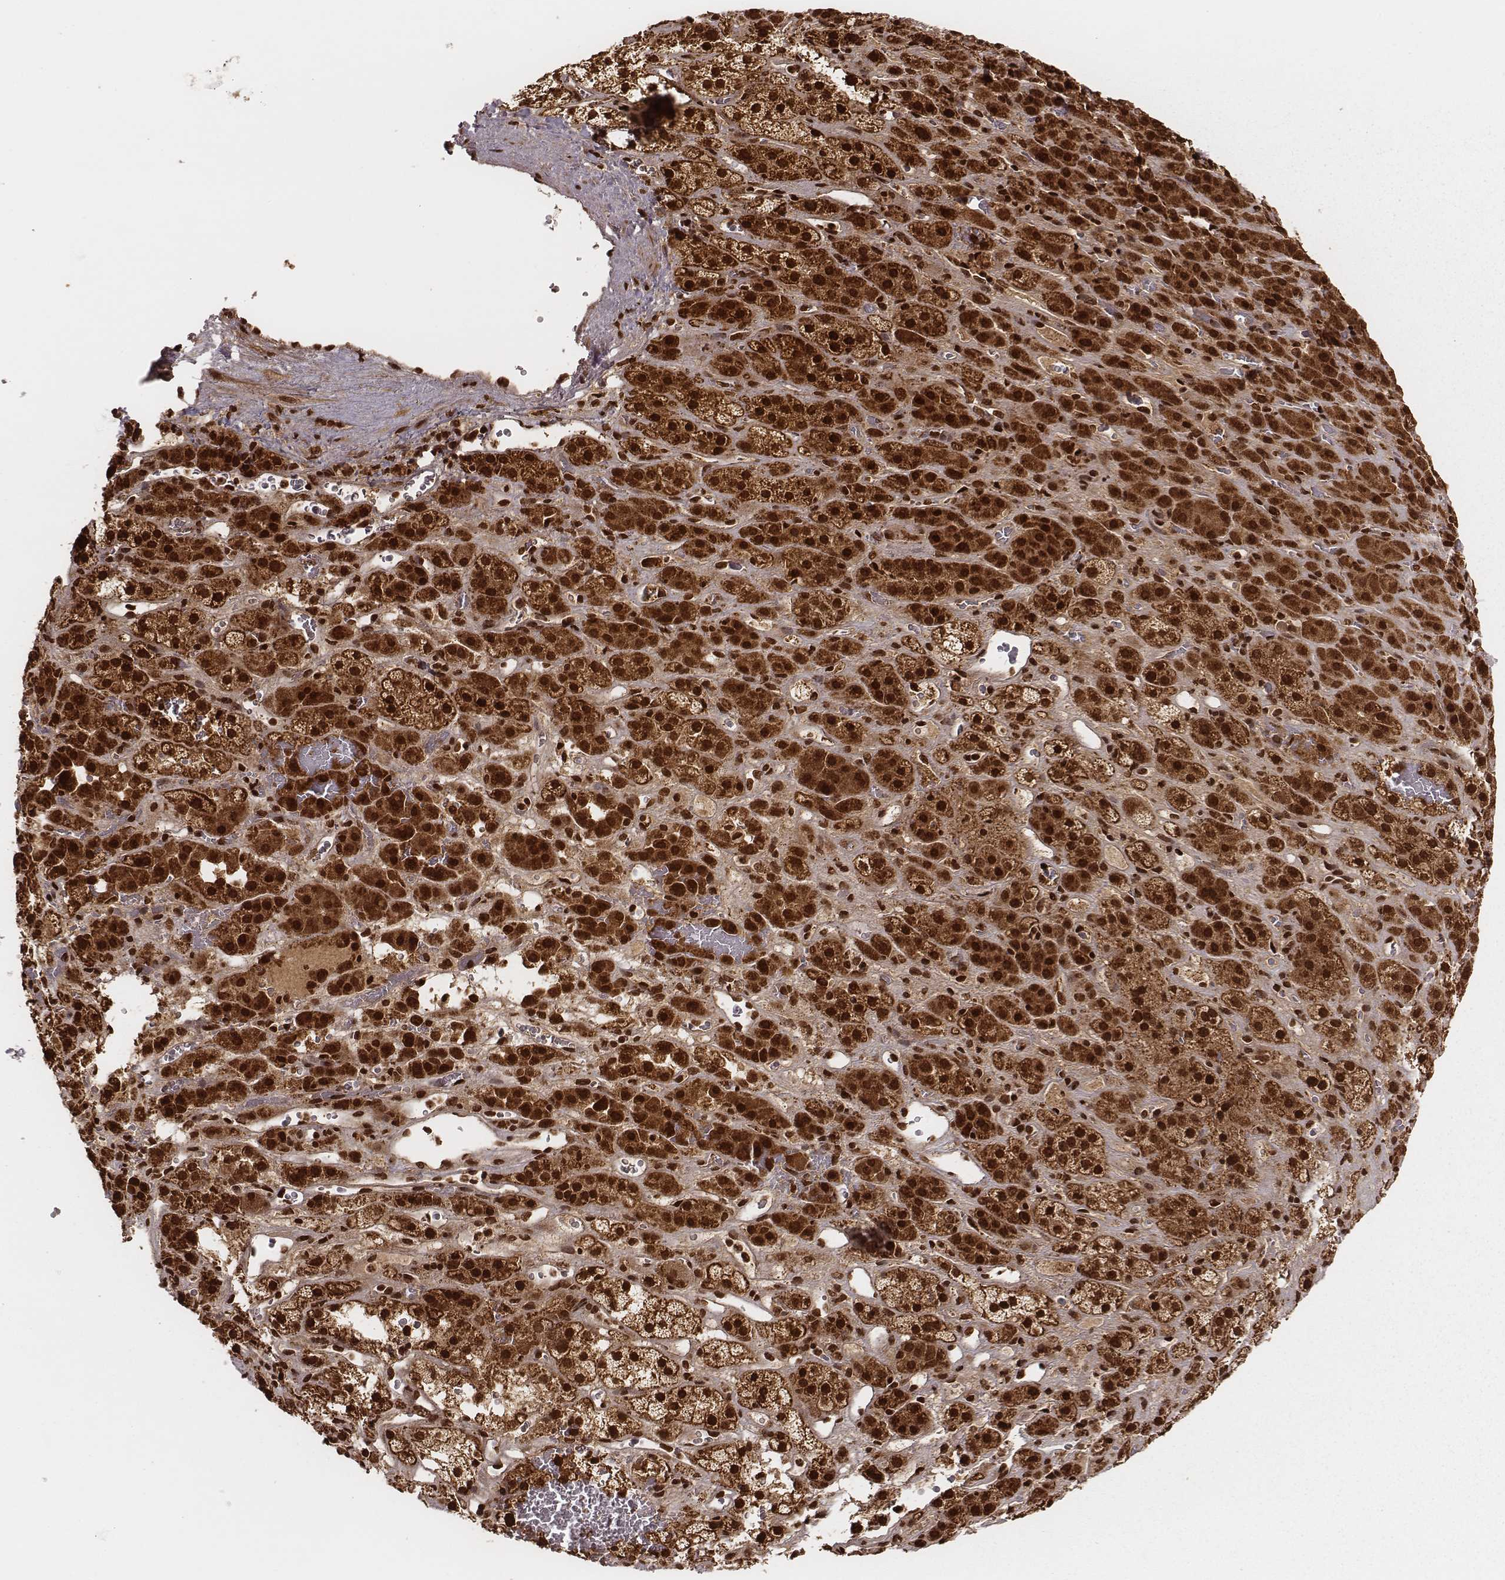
{"staining": {"intensity": "strong", "quantity": ">75%", "location": "cytoplasmic/membranous,nuclear"}, "tissue": "adrenal gland", "cell_type": "Glandular cells", "image_type": "normal", "snomed": [{"axis": "morphology", "description": "Normal tissue, NOS"}, {"axis": "topography", "description": "Adrenal gland"}], "caption": "Glandular cells reveal high levels of strong cytoplasmic/membranous,nuclear staining in about >75% of cells in normal adrenal gland.", "gene": "NFX1", "patient": {"sex": "male", "age": 57}}